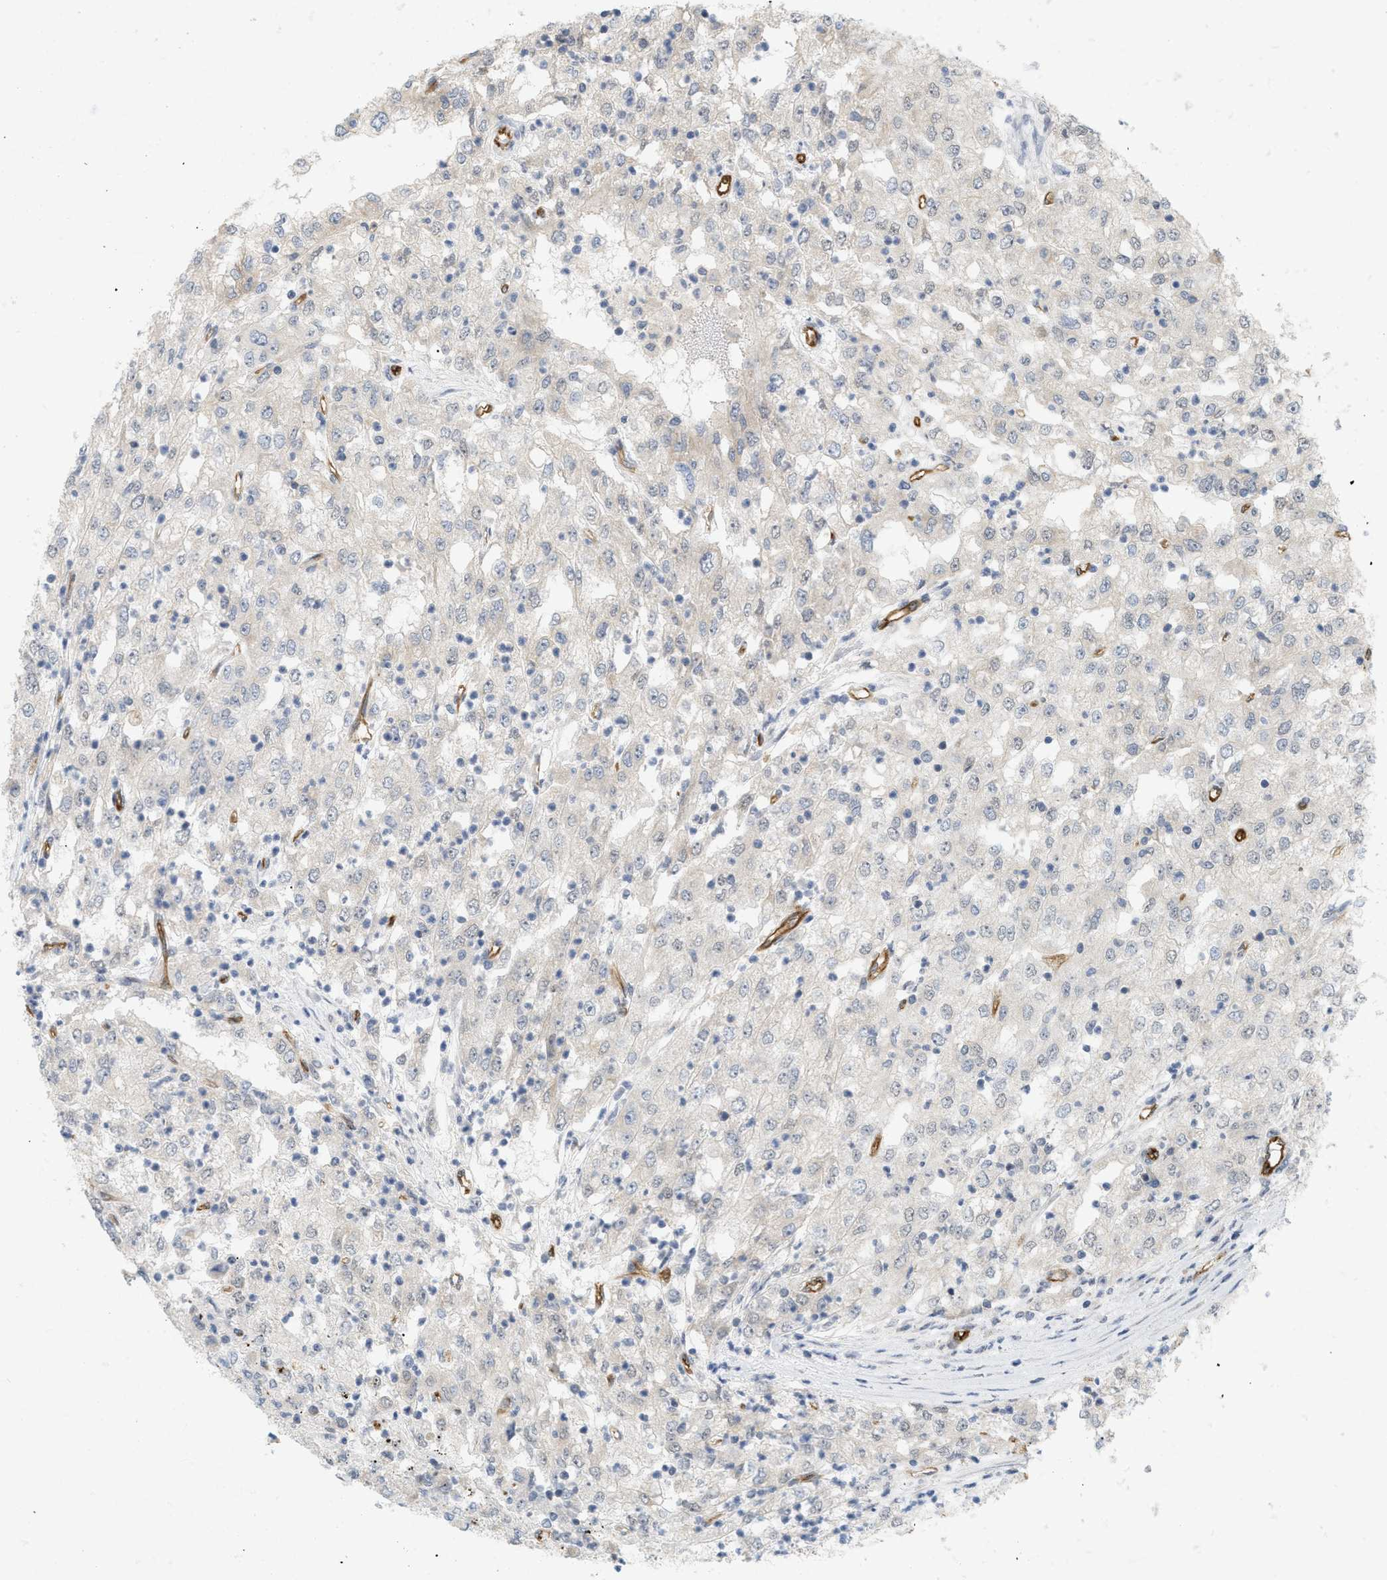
{"staining": {"intensity": "negative", "quantity": "none", "location": "none"}, "tissue": "renal cancer", "cell_type": "Tumor cells", "image_type": "cancer", "snomed": [{"axis": "morphology", "description": "Adenocarcinoma, NOS"}, {"axis": "topography", "description": "Kidney"}], "caption": "Immunohistochemical staining of renal cancer displays no significant positivity in tumor cells. (DAB IHC, high magnification).", "gene": "PALMD", "patient": {"sex": "female", "age": 54}}